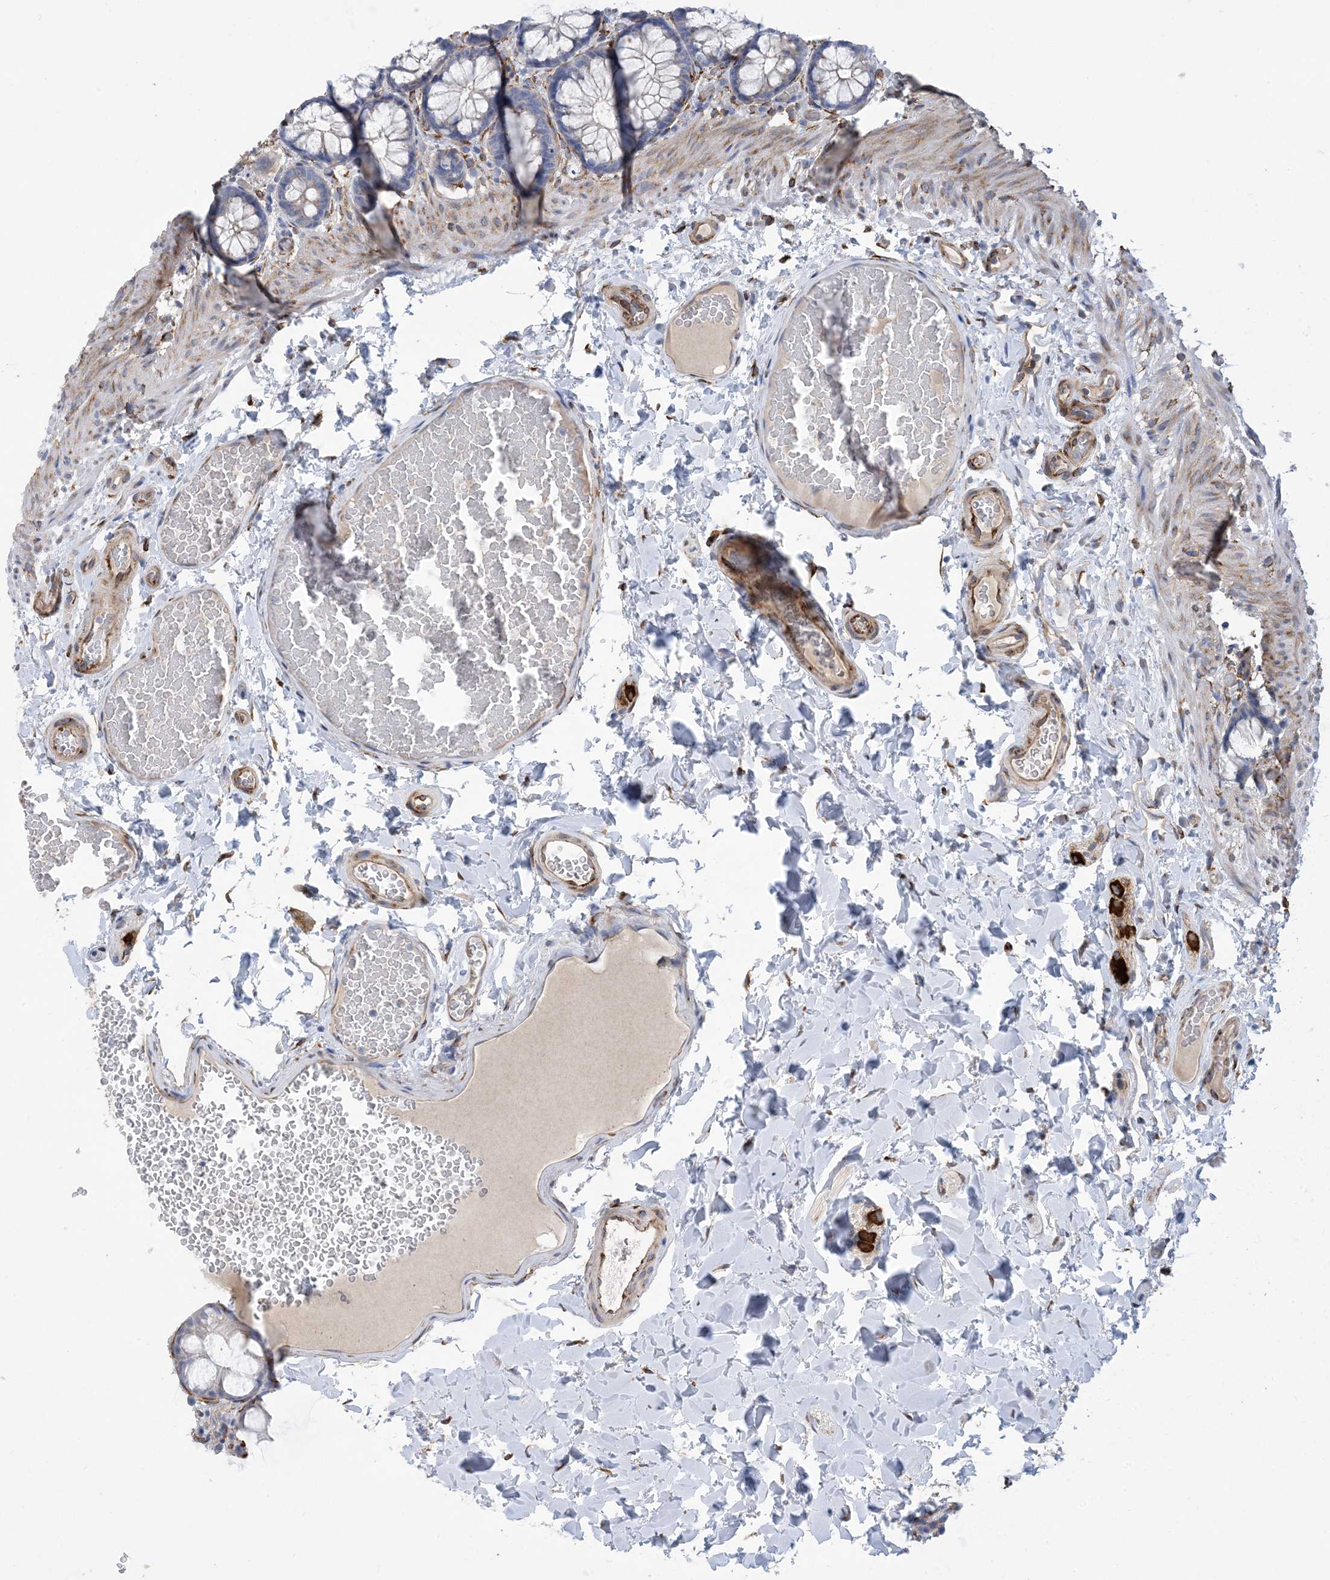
{"staining": {"intensity": "moderate", "quantity": ">75%", "location": "cytoplasmic/membranous"}, "tissue": "colon", "cell_type": "Endothelial cells", "image_type": "normal", "snomed": [{"axis": "morphology", "description": "Normal tissue, NOS"}, {"axis": "topography", "description": "Colon"}], "caption": "Benign colon demonstrates moderate cytoplasmic/membranous expression in about >75% of endothelial cells.", "gene": "RBMS3", "patient": {"sex": "male", "age": 47}}